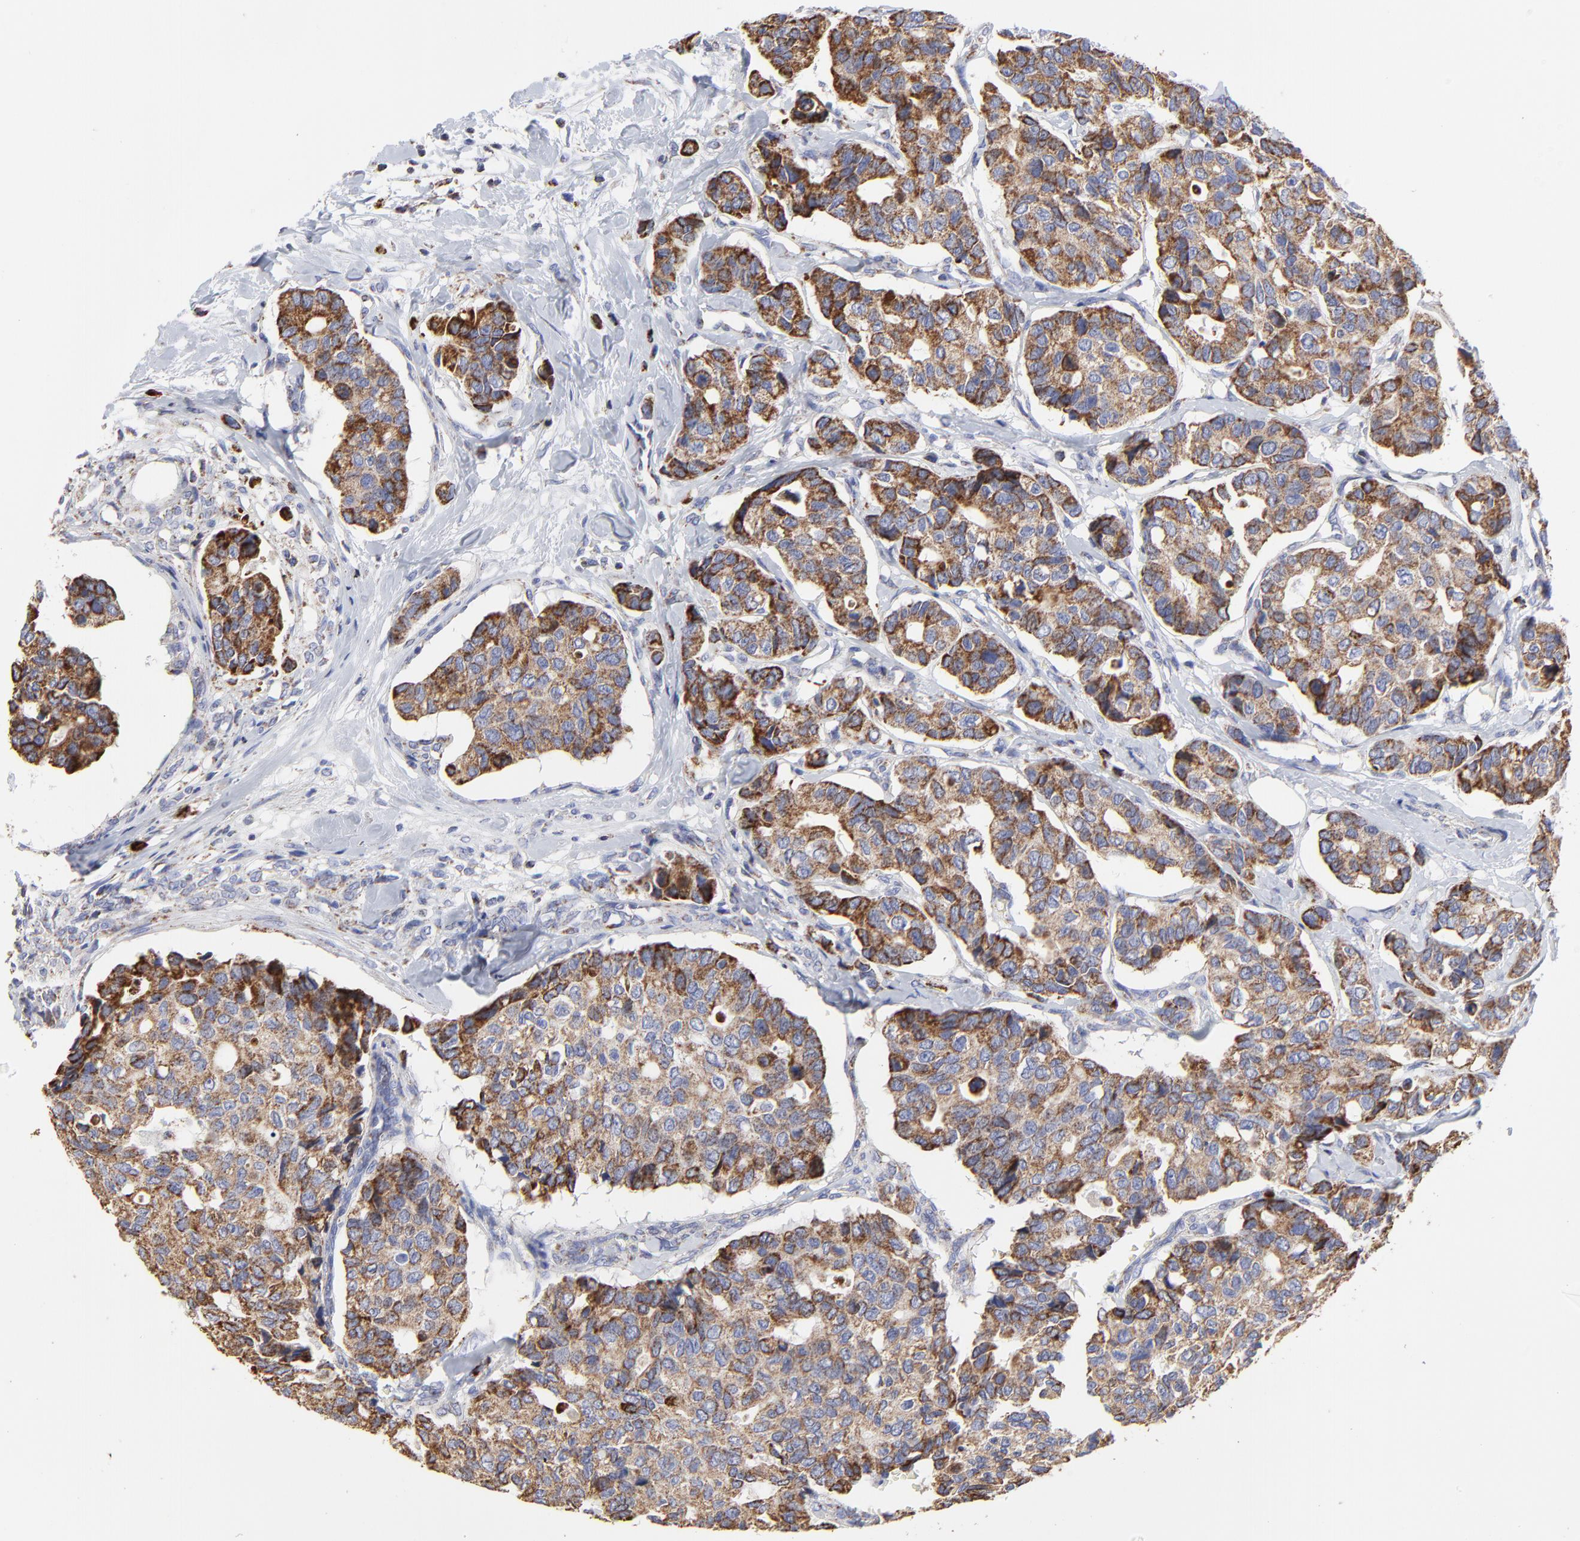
{"staining": {"intensity": "strong", "quantity": "25%-75%", "location": "cytoplasmic/membranous"}, "tissue": "breast cancer", "cell_type": "Tumor cells", "image_type": "cancer", "snomed": [{"axis": "morphology", "description": "Duct carcinoma"}, {"axis": "topography", "description": "Breast"}], "caption": "Protein expression analysis of human infiltrating ductal carcinoma (breast) reveals strong cytoplasmic/membranous staining in about 25%-75% of tumor cells.", "gene": "PINK1", "patient": {"sex": "female", "age": 69}}